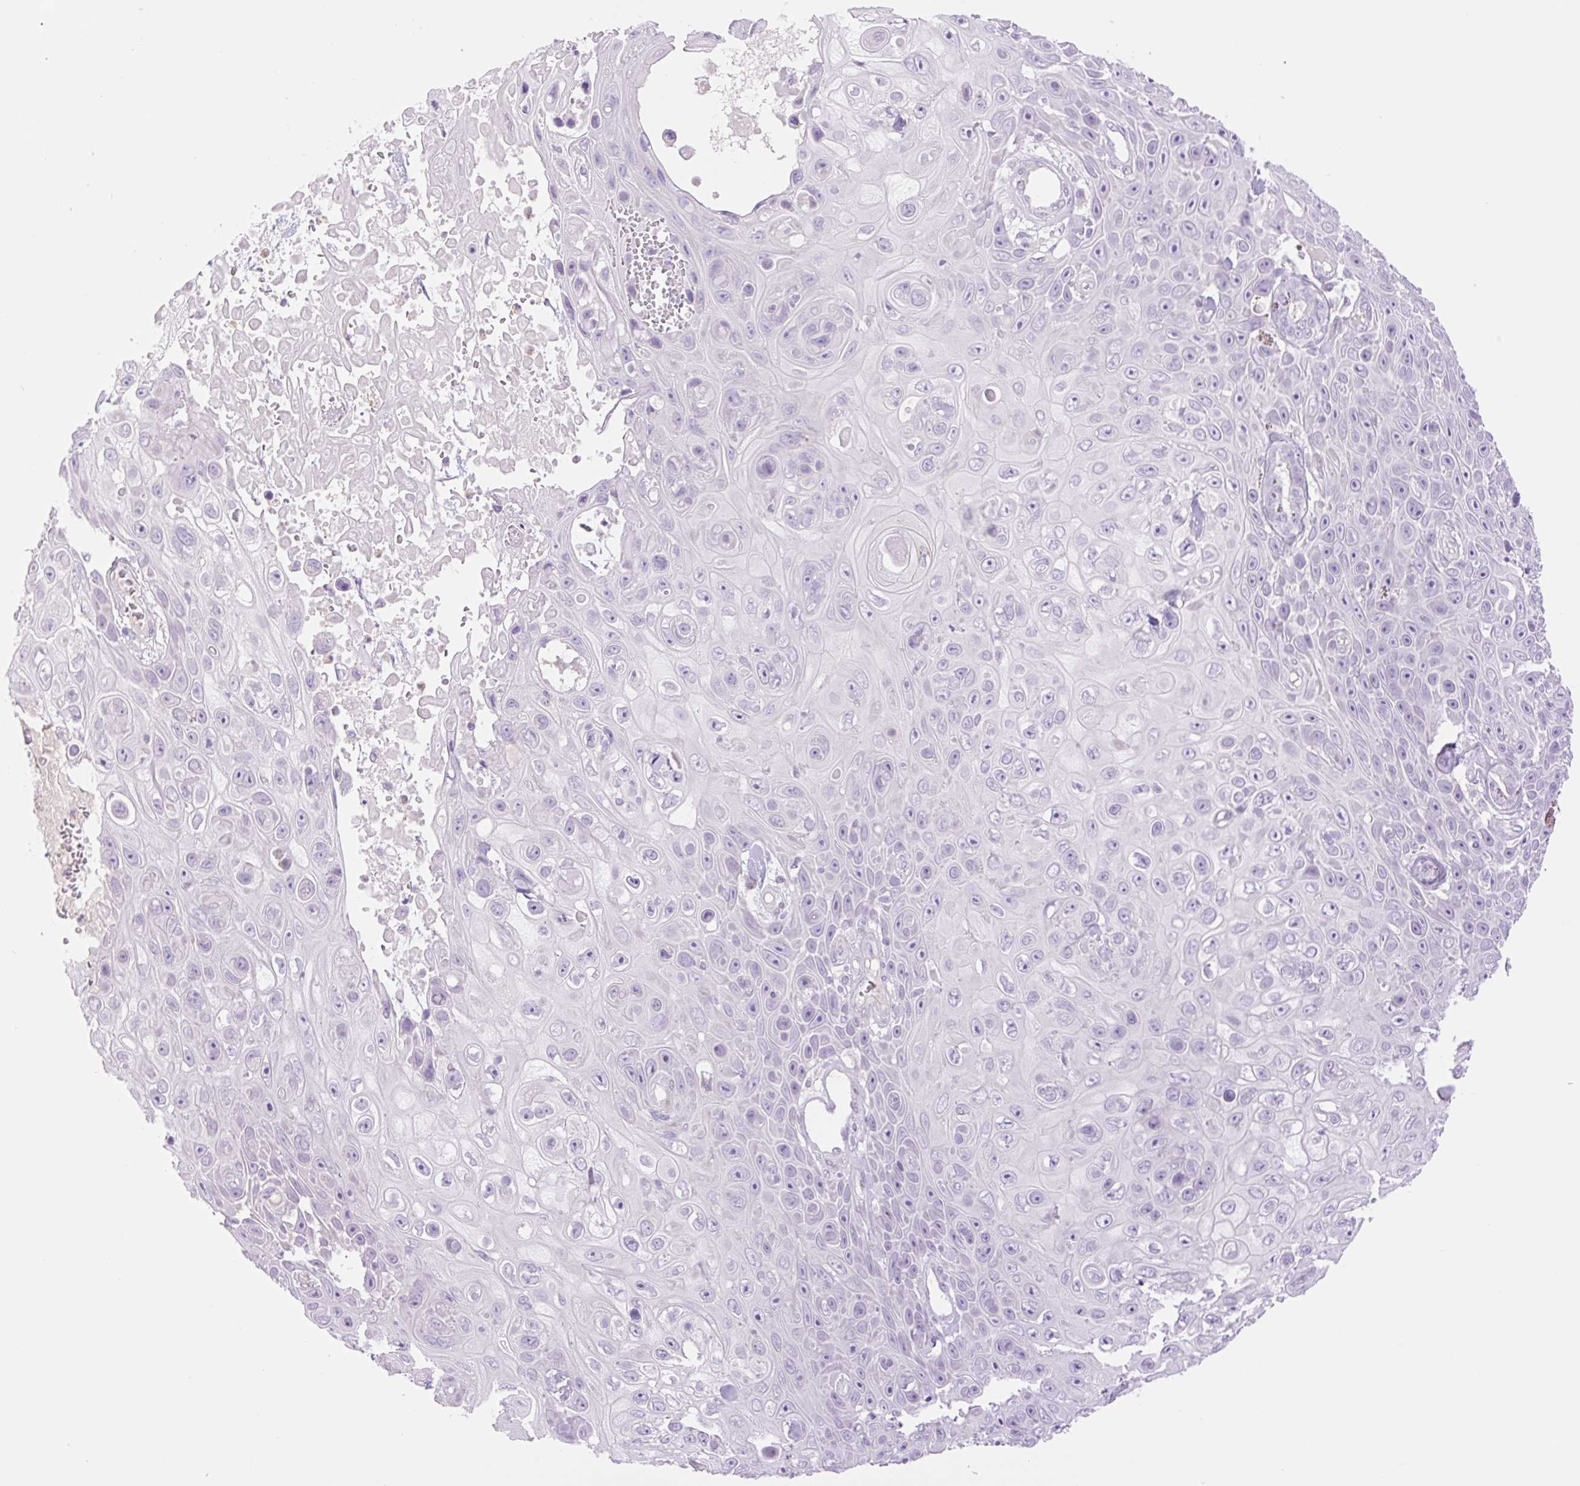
{"staining": {"intensity": "negative", "quantity": "none", "location": "none"}, "tissue": "skin cancer", "cell_type": "Tumor cells", "image_type": "cancer", "snomed": [{"axis": "morphology", "description": "Squamous cell carcinoma, NOS"}, {"axis": "topography", "description": "Skin"}], "caption": "Protein analysis of skin squamous cell carcinoma shows no significant expression in tumor cells.", "gene": "TBX15", "patient": {"sex": "male", "age": 82}}